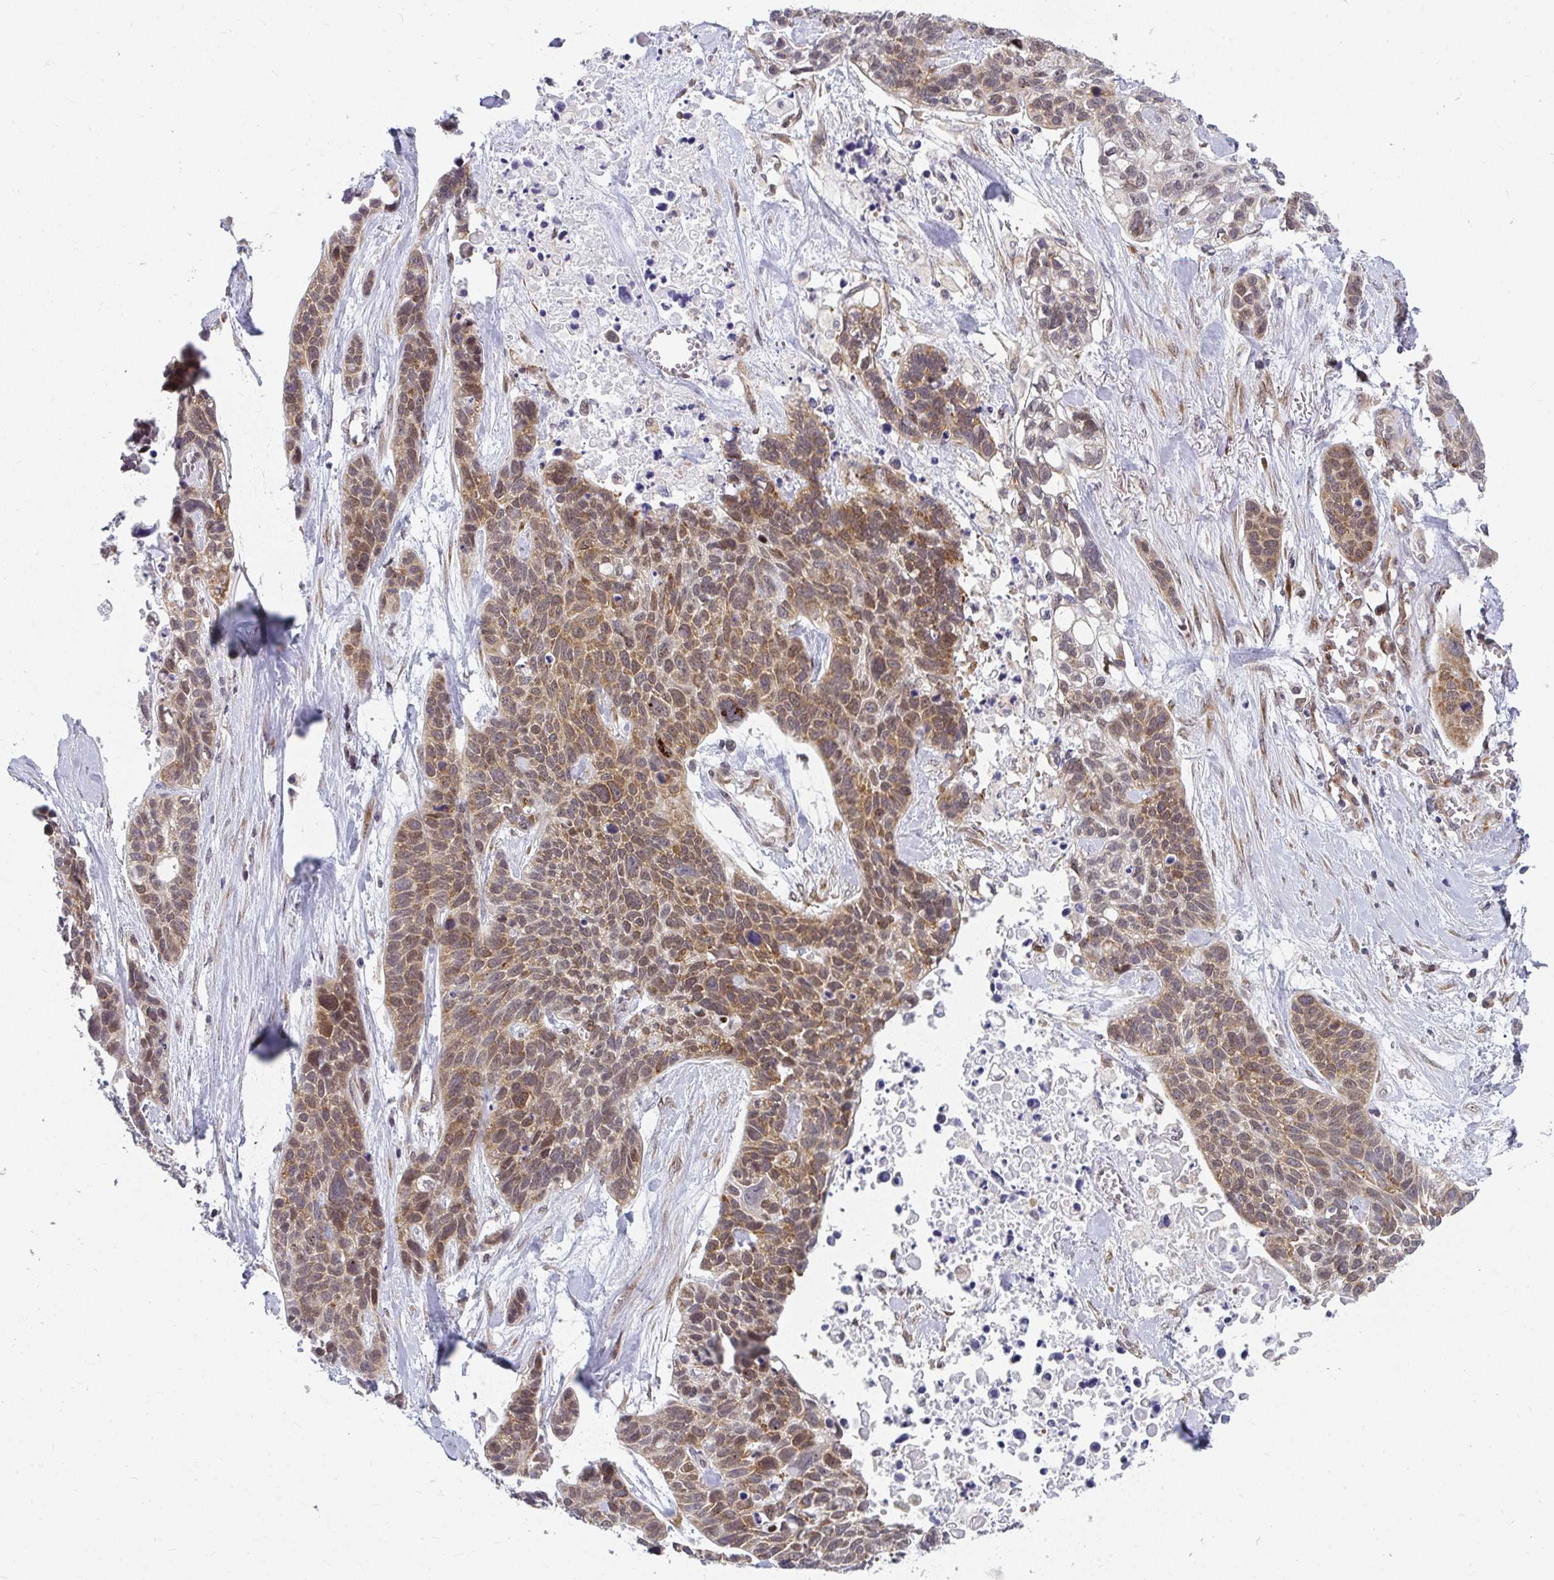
{"staining": {"intensity": "moderate", "quantity": ">75%", "location": "cytoplasmic/membranous,nuclear"}, "tissue": "lung cancer", "cell_type": "Tumor cells", "image_type": "cancer", "snomed": [{"axis": "morphology", "description": "Squamous cell carcinoma, NOS"}, {"axis": "topography", "description": "Lung"}], "caption": "Brown immunohistochemical staining in squamous cell carcinoma (lung) reveals moderate cytoplasmic/membranous and nuclear positivity in approximately >75% of tumor cells.", "gene": "SYNCRIP", "patient": {"sex": "male", "age": 62}}